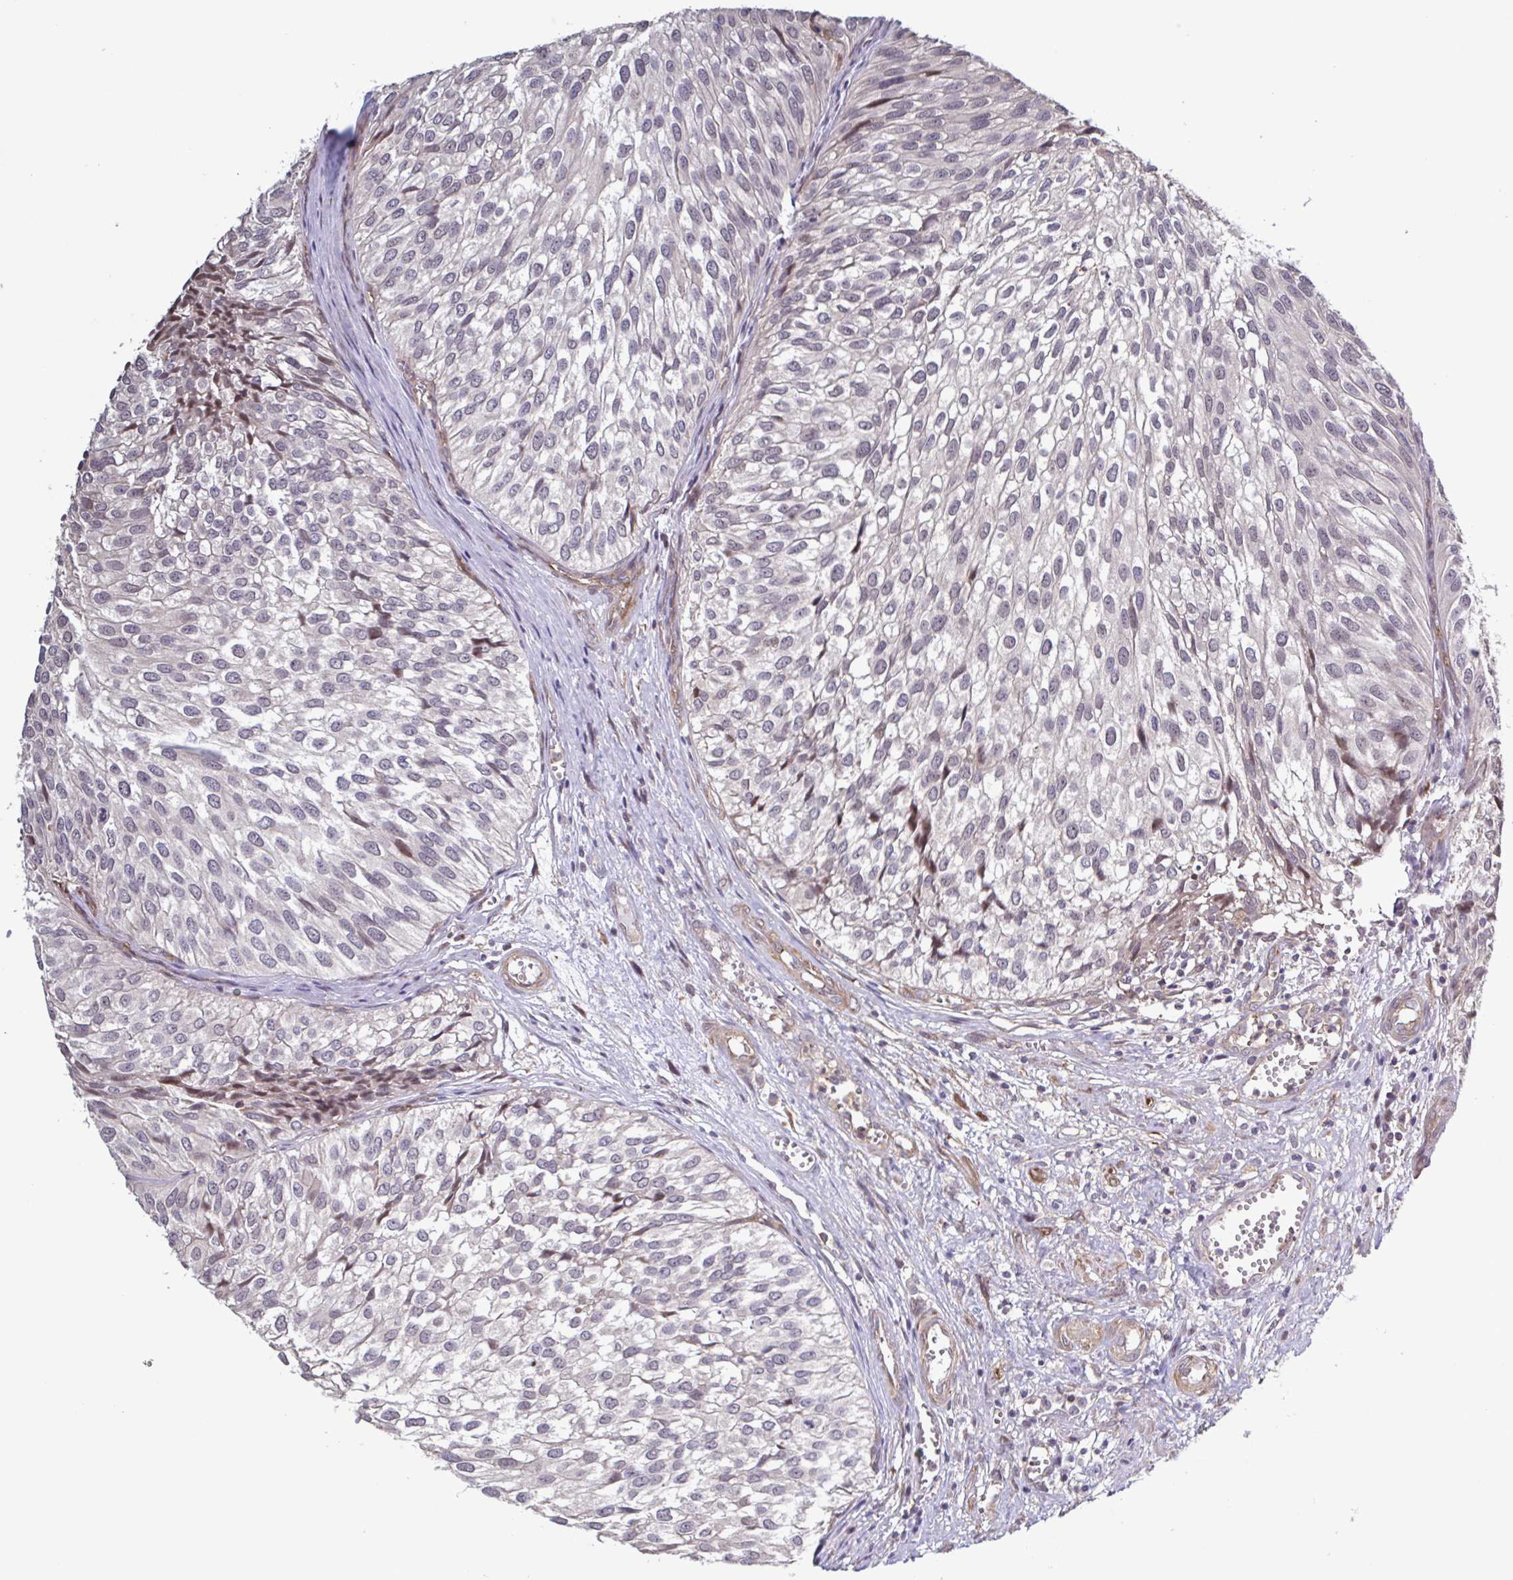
{"staining": {"intensity": "negative", "quantity": "none", "location": "none"}, "tissue": "urothelial cancer", "cell_type": "Tumor cells", "image_type": "cancer", "snomed": [{"axis": "morphology", "description": "Urothelial carcinoma, Low grade"}, {"axis": "topography", "description": "Urinary bladder"}], "caption": "Tumor cells show no significant positivity in urothelial cancer.", "gene": "ZNF200", "patient": {"sex": "male", "age": 91}}